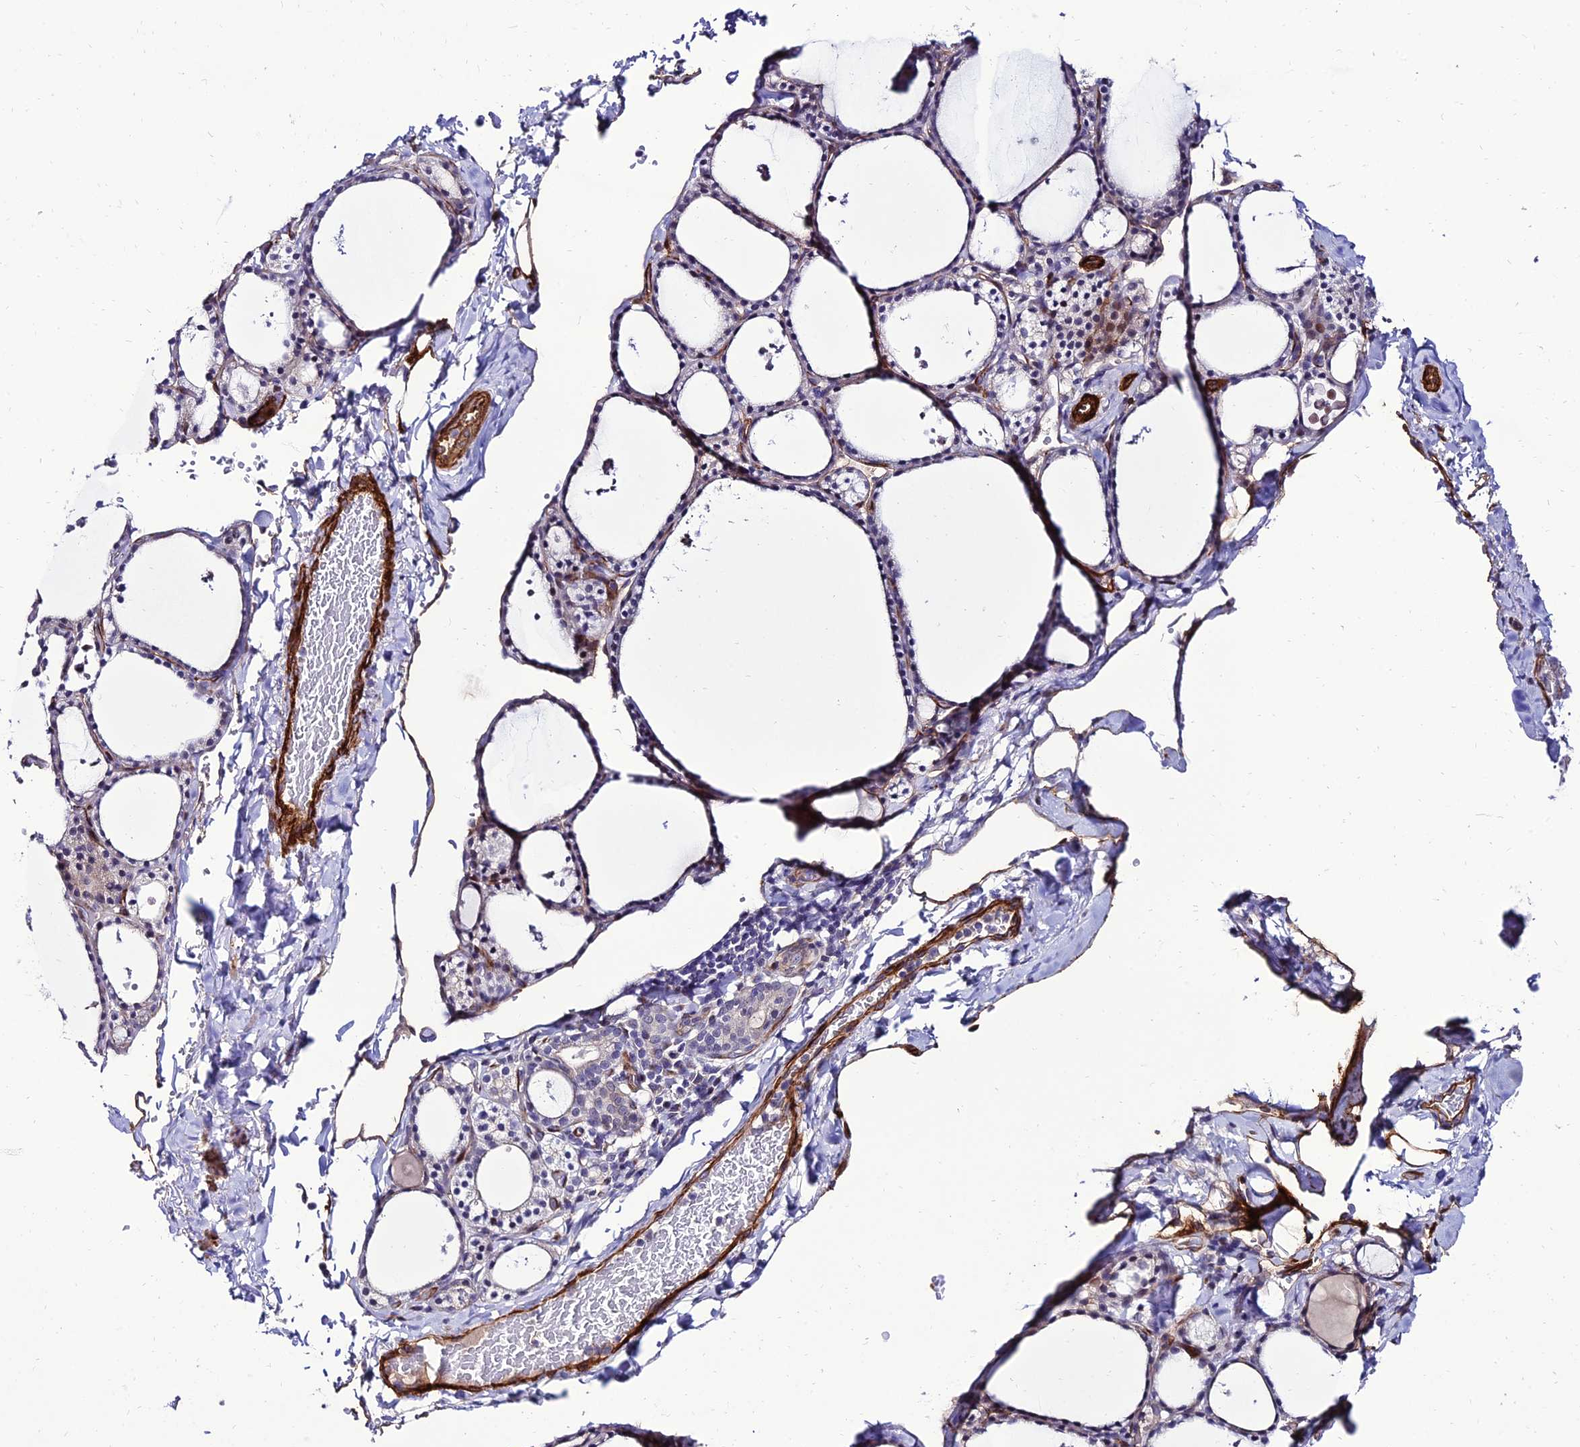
{"staining": {"intensity": "negative", "quantity": "none", "location": "none"}, "tissue": "thyroid gland", "cell_type": "Glandular cells", "image_type": "normal", "snomed": [{"axis": "morphology", "description": "Normal tissue, NOS"}, {"axis": "topography", "description": "Thyroid gland"}], "caption": "Thyroid gland was stained to show a protein in brown. There is no significant expression in glandular cells. (DAB IHC visualized using brightfield microscopy, high magnification).", "gene": "ALDH3B2", "patient": {"sex": "male", "age": 56}}